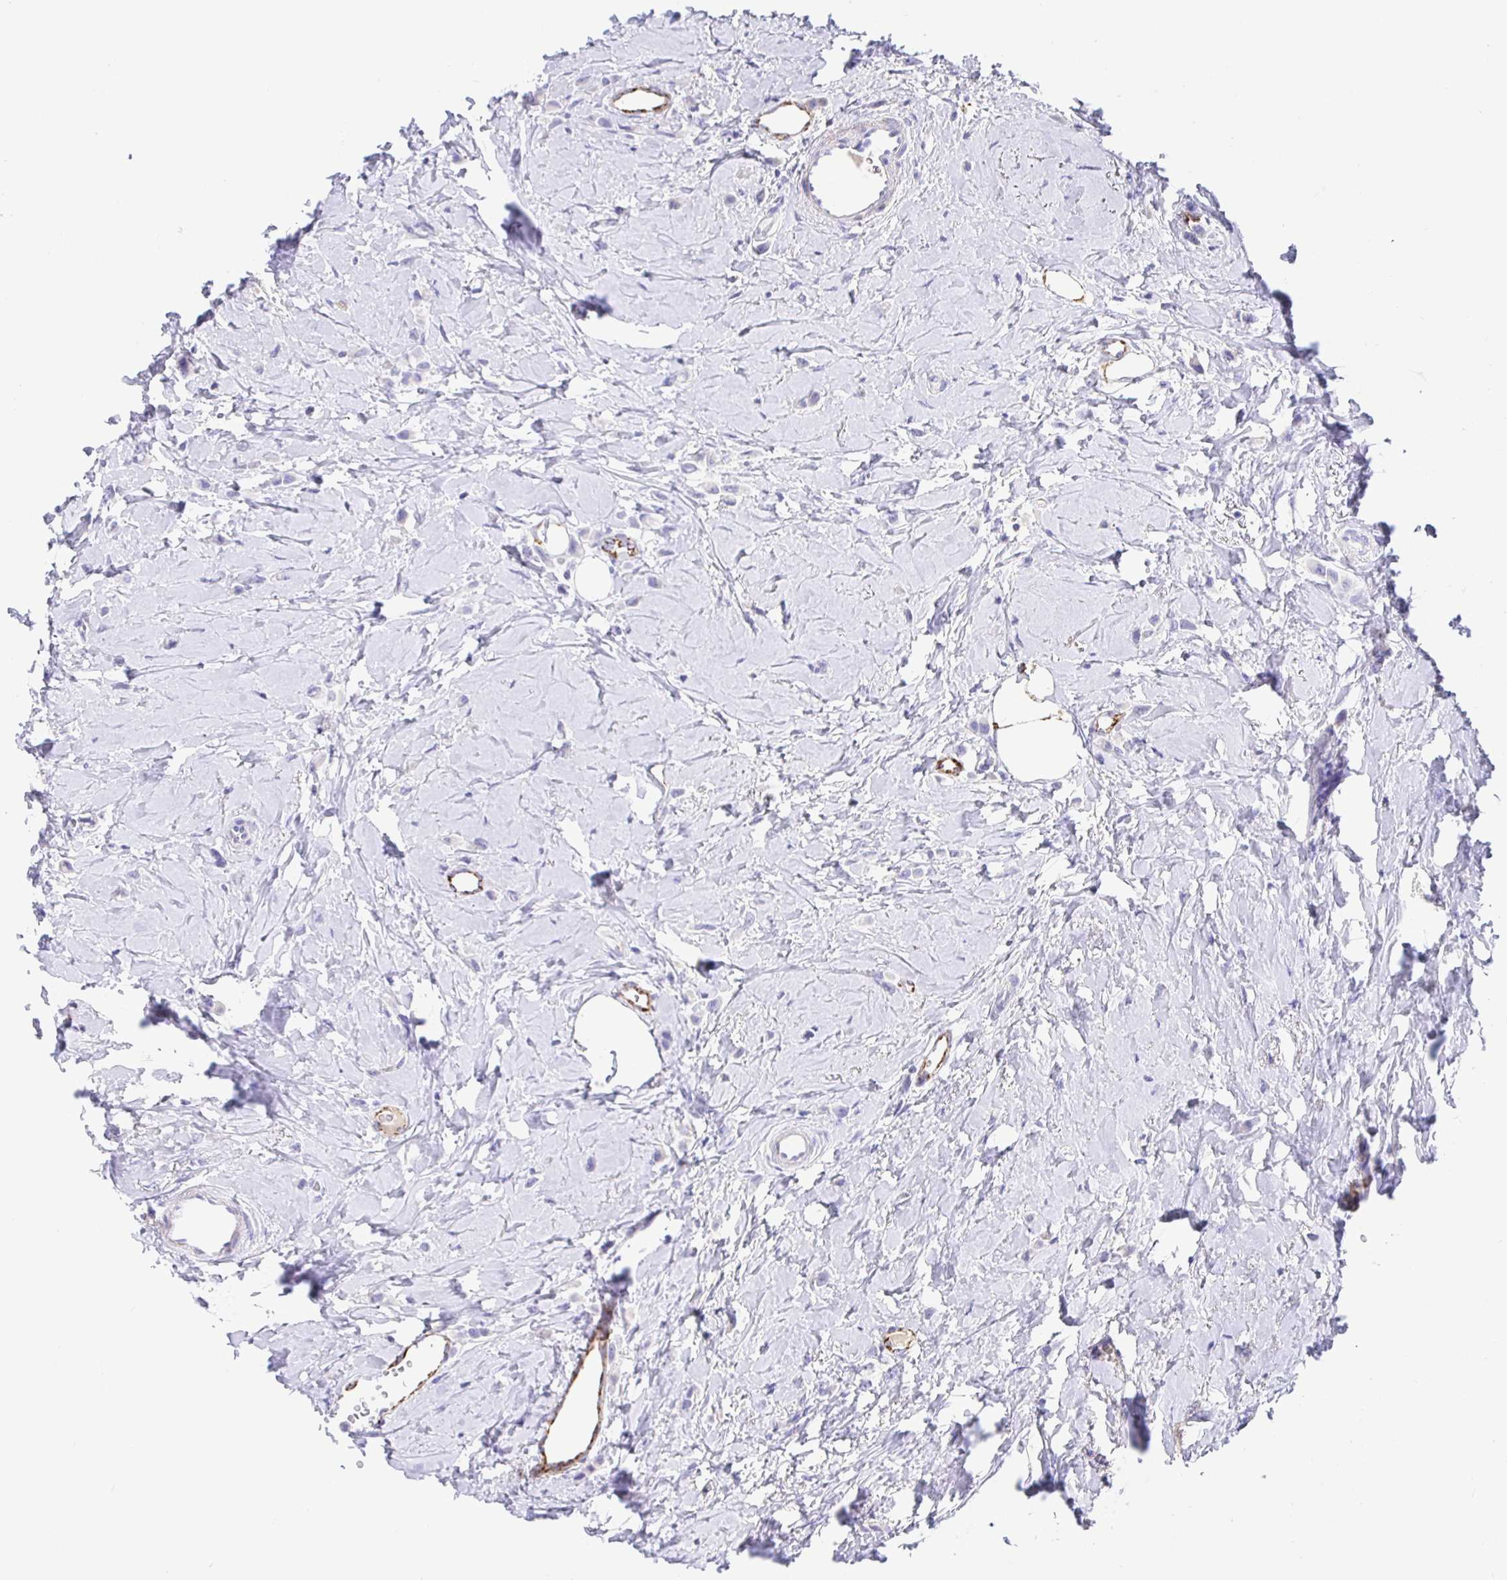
{"staining": {"intensity": "negative", "quantity": "none", "location": "none"}, "tissue": "breast cancer", "cell_type": "Tumor cells", "image_type": "cancer", "snomed": [{"axis": "morphology", "description": "Lobular carcinoma"}, {"axis": "topography", "description": "Breast"}], "caption": "High power microscopy photomicrograph of an immunohistochemistry (IHC) micrograph of breast cancer, revealing no significant staining in tumor cells.", "gene": "MAOA", "patient": {"sex": "female", "age": 66}}